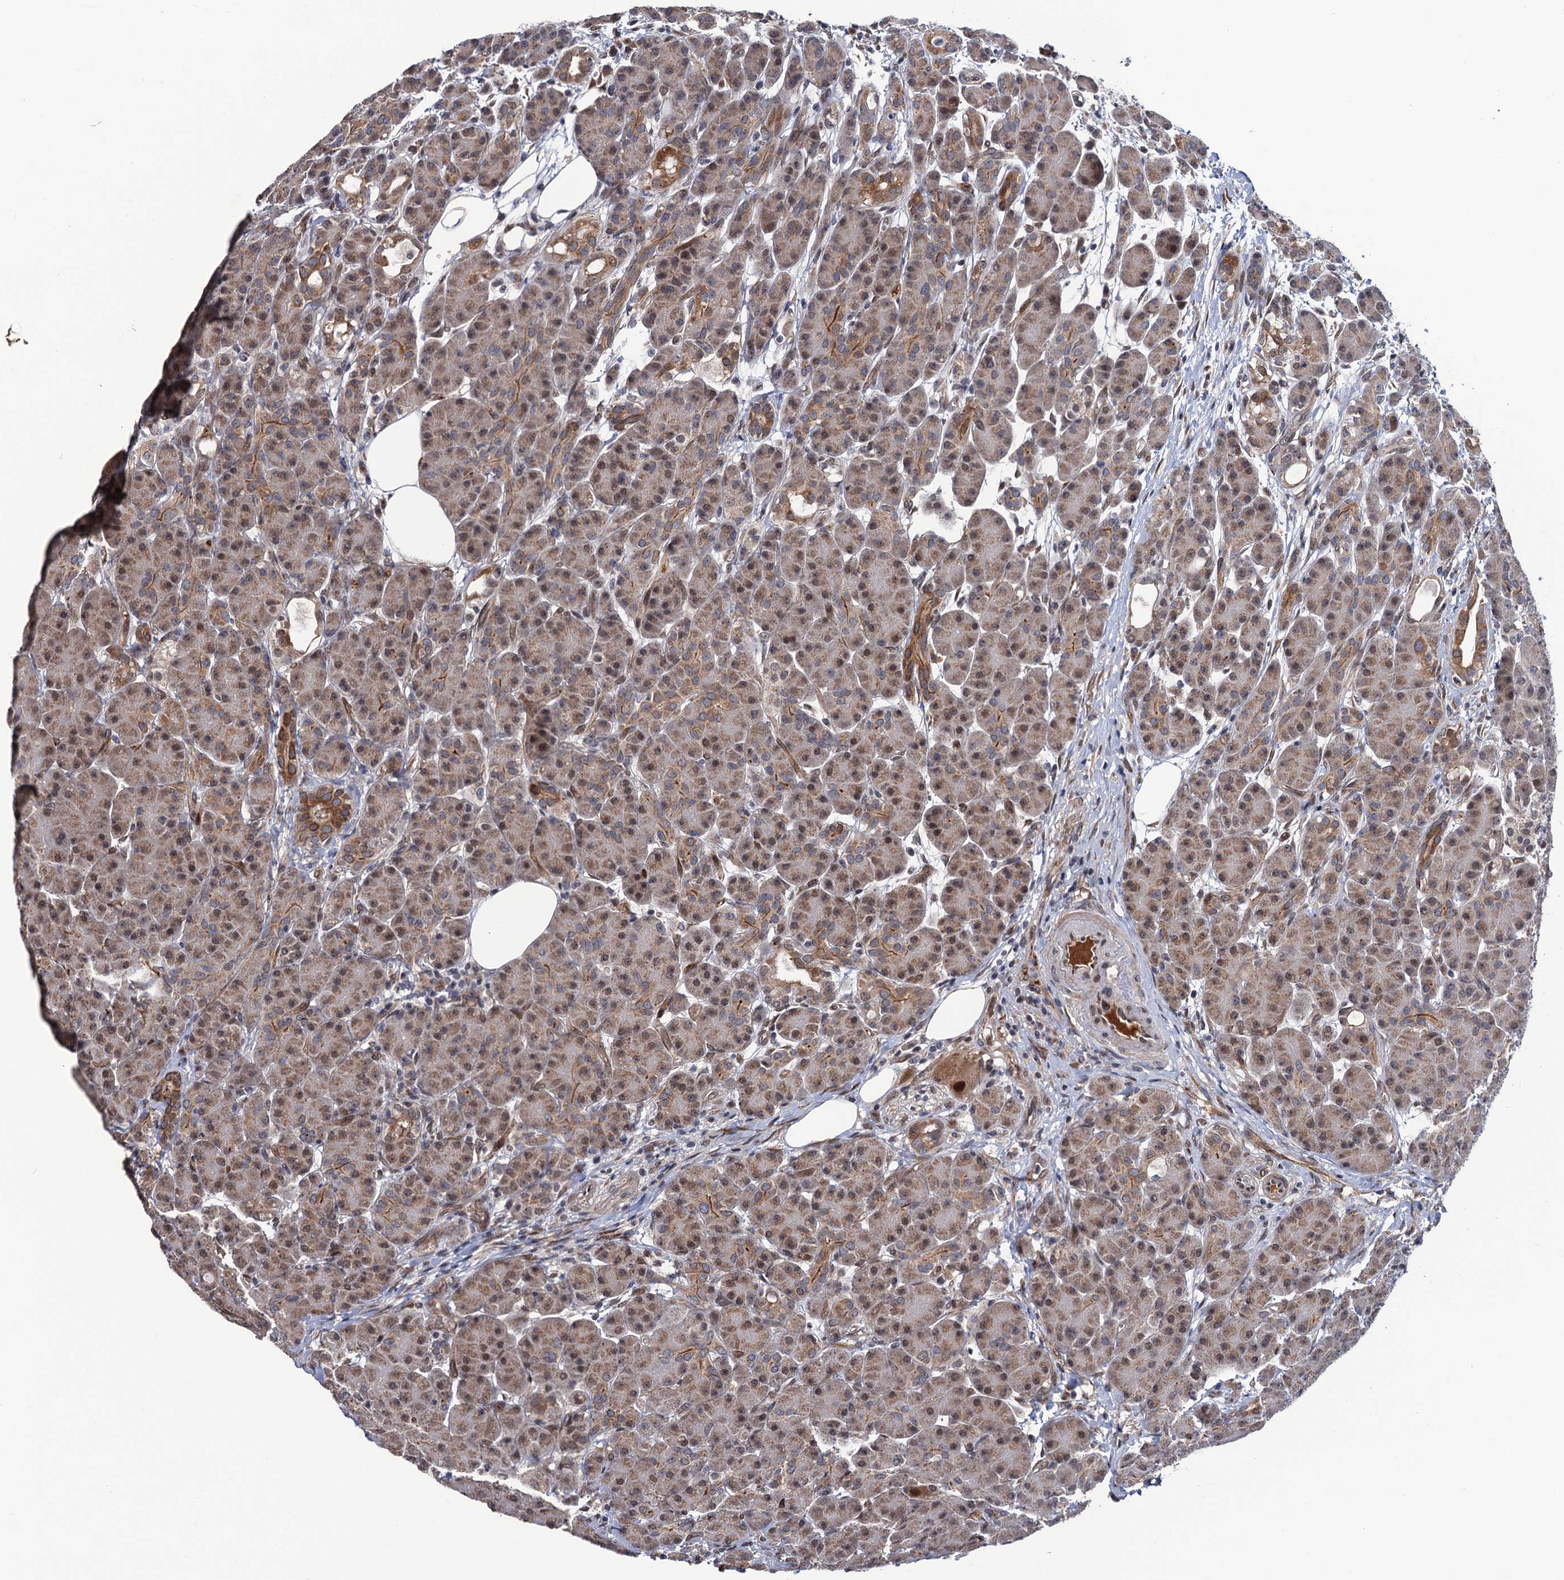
{"staining": {"intensity": "moderate", "quantity": "25%-75%", "location": "cytoplasmic/membranous,nuclear"}, "tissue": "pancreas", "cell_type": "Exocrine glandular cells", "image_type": "normal", "snomed": [{"axis": "morphology", "description": "Normal tissue, NOS"}, {"axis": "topography", "description": "Pancreas"}], "caption": "A high-resolution micrograph shows immunohistochemistry staining of unremarkable pancreas, which displays moderate cytoplasmic/membranous,nuclear positivity in about 25%-75% of exocrine glandular cells.", "gene": "LRRC63", "patient": {"sex": "male", "age": 63}}